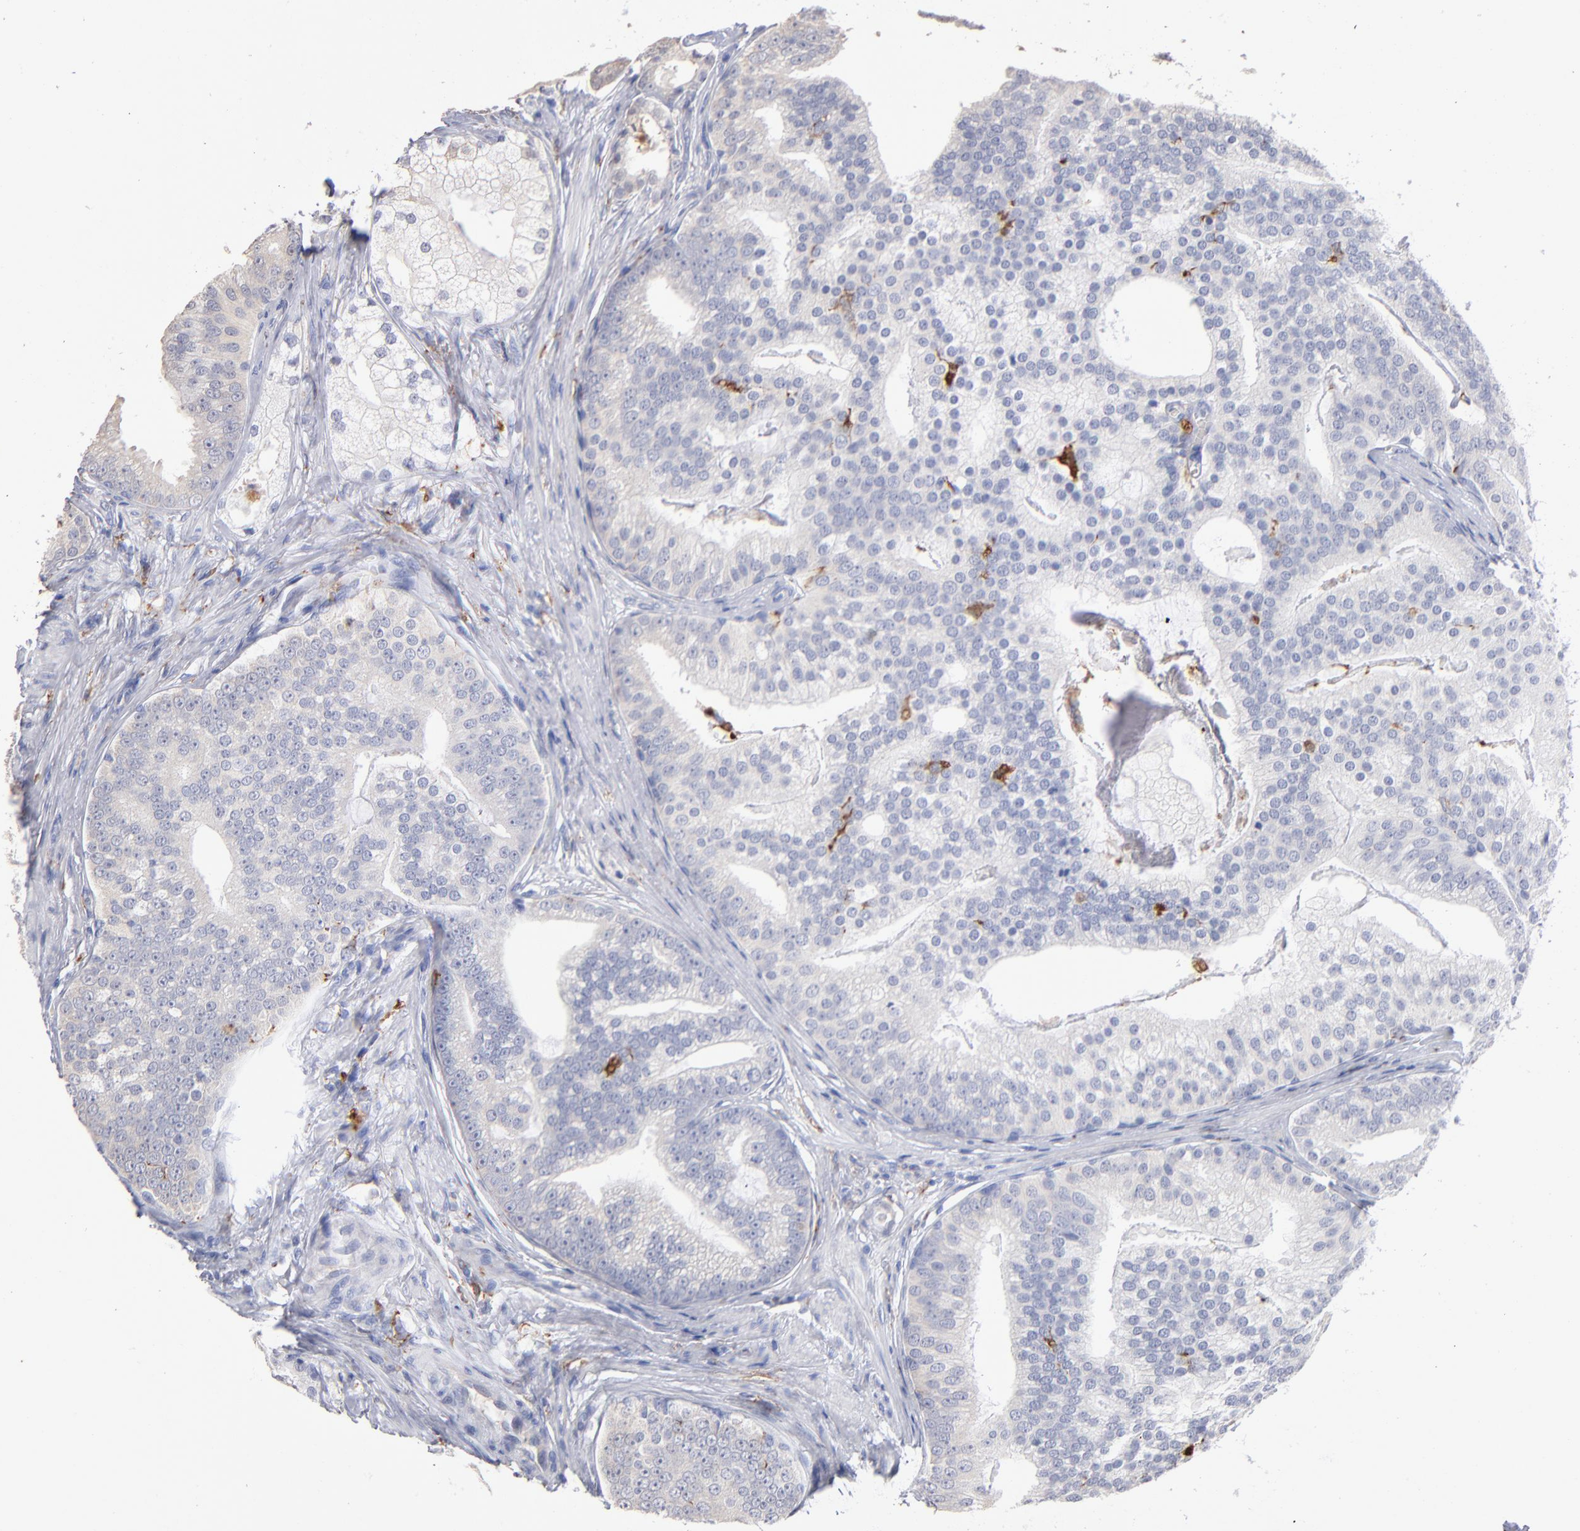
{"staining": {"intensity": "negative", "quantity": "none", "location": "none"}, "tissue": "prostate cancer", "cell_type": "Tumor cells", "image_type": "cancer", "snomed": [{"axis": "morphology", "description": "Adenocarcinoma, Low grade"}, {"axis": "topography", "description": "Prostate"}], "caption": "High magnification brightfield microscopy of prostate adenocarcinoma (low-grade) stained with DAB (brown) and counterstained with hematoxylin (blue): tumor cells show no significant expression.", "gene": "CD180", "patient": {"sex": "male", "age": 58}}